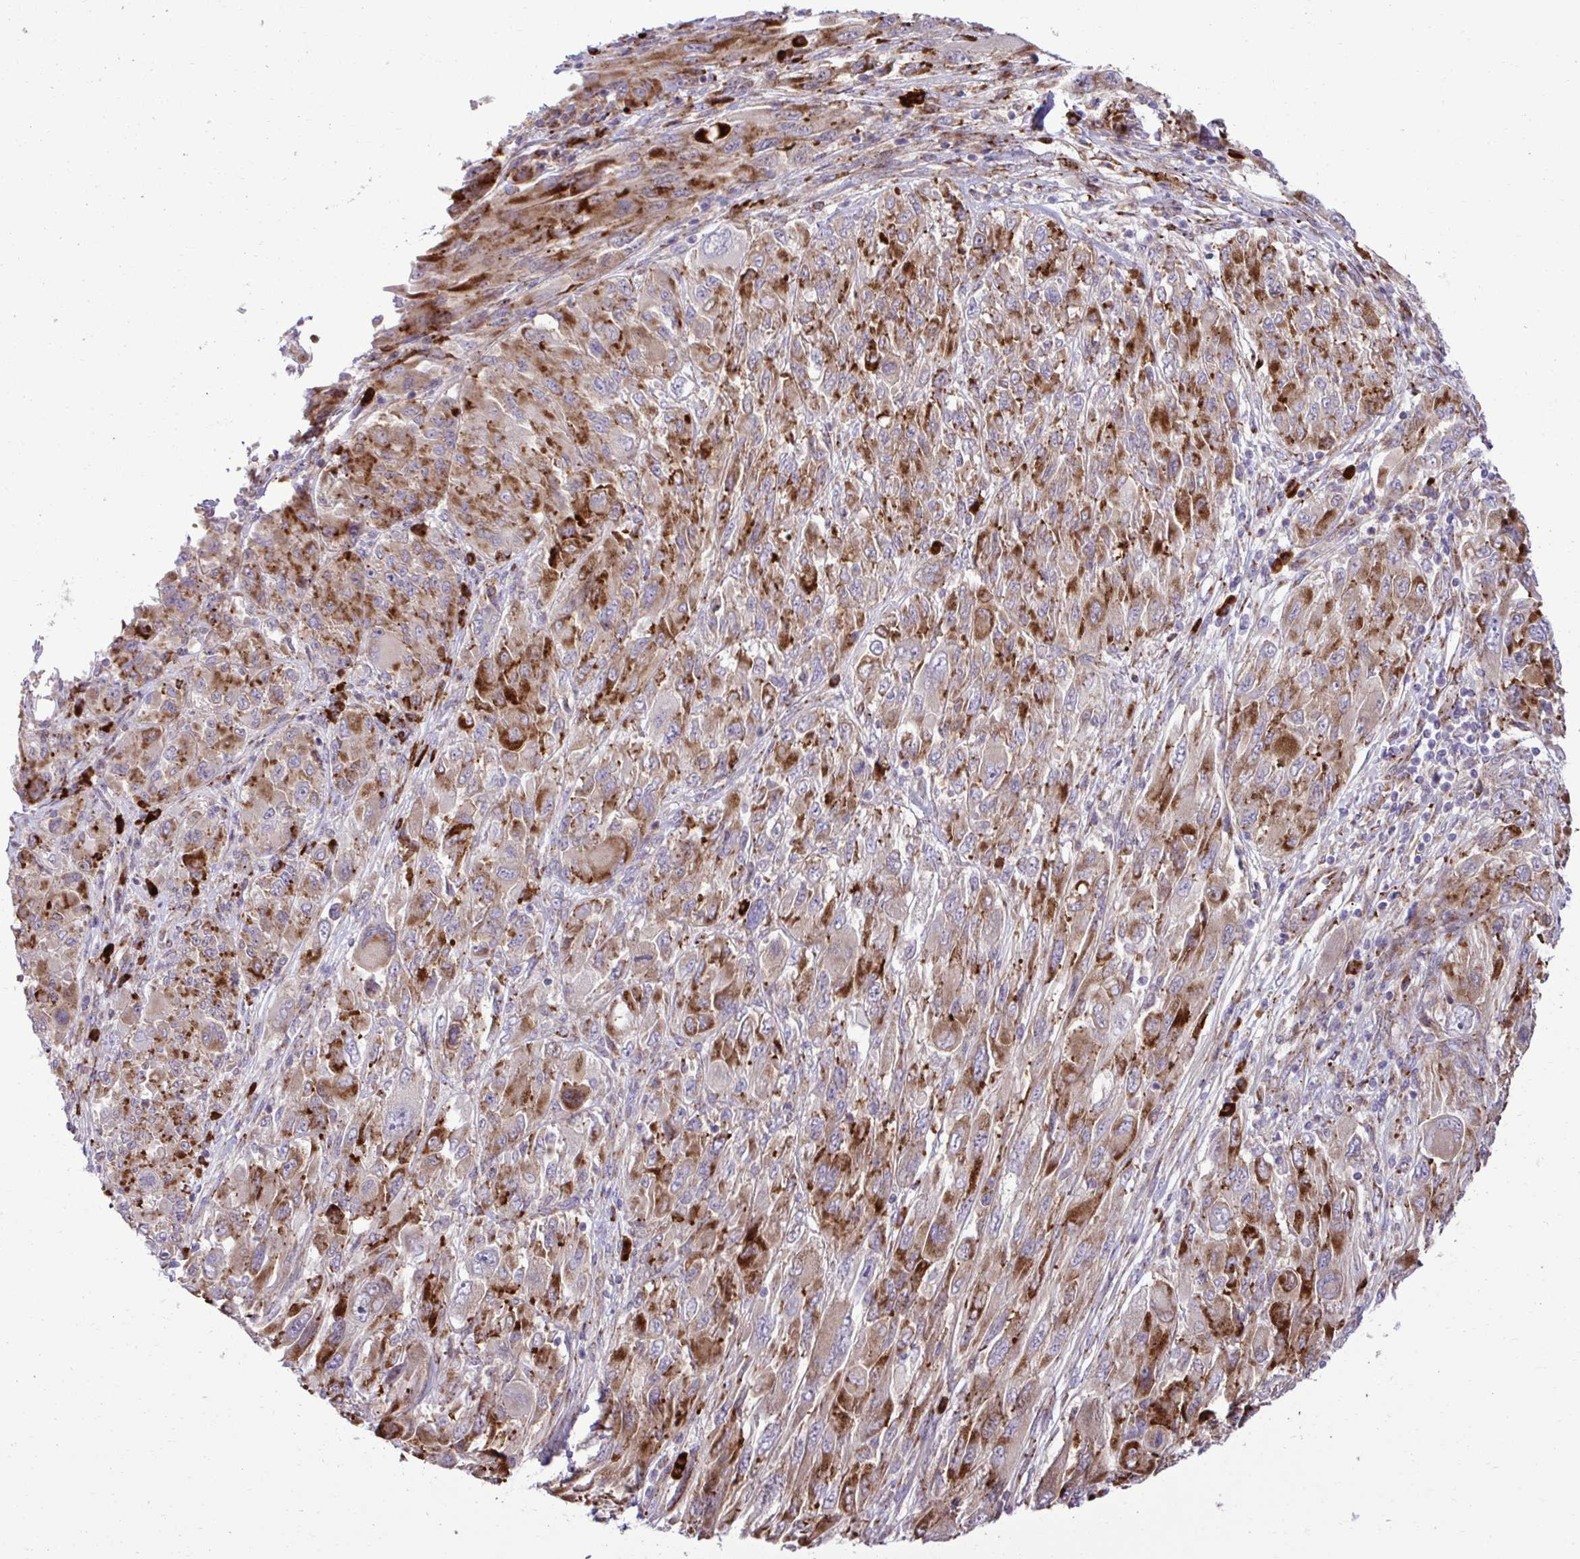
{"staining": {"intensity": "moderate", "quantity": ">75%", "location": "cytoplasmic/membranous"}, "tissue": "melanoma", "cell_type": "Tumor cells", "image_type": "cancer", "snomed": [{"axis": "morphology", "description": "Malignant melanoma, NOS"}, {"axis": "topography", "description": "Skin"}], "caption": "Tumor cells show moderate cytoplasmic/membranous expression in approximately >75% of cells in melanoma.", "gene": "LIMS1", "patient": {"sex": "female", "age": 91}}